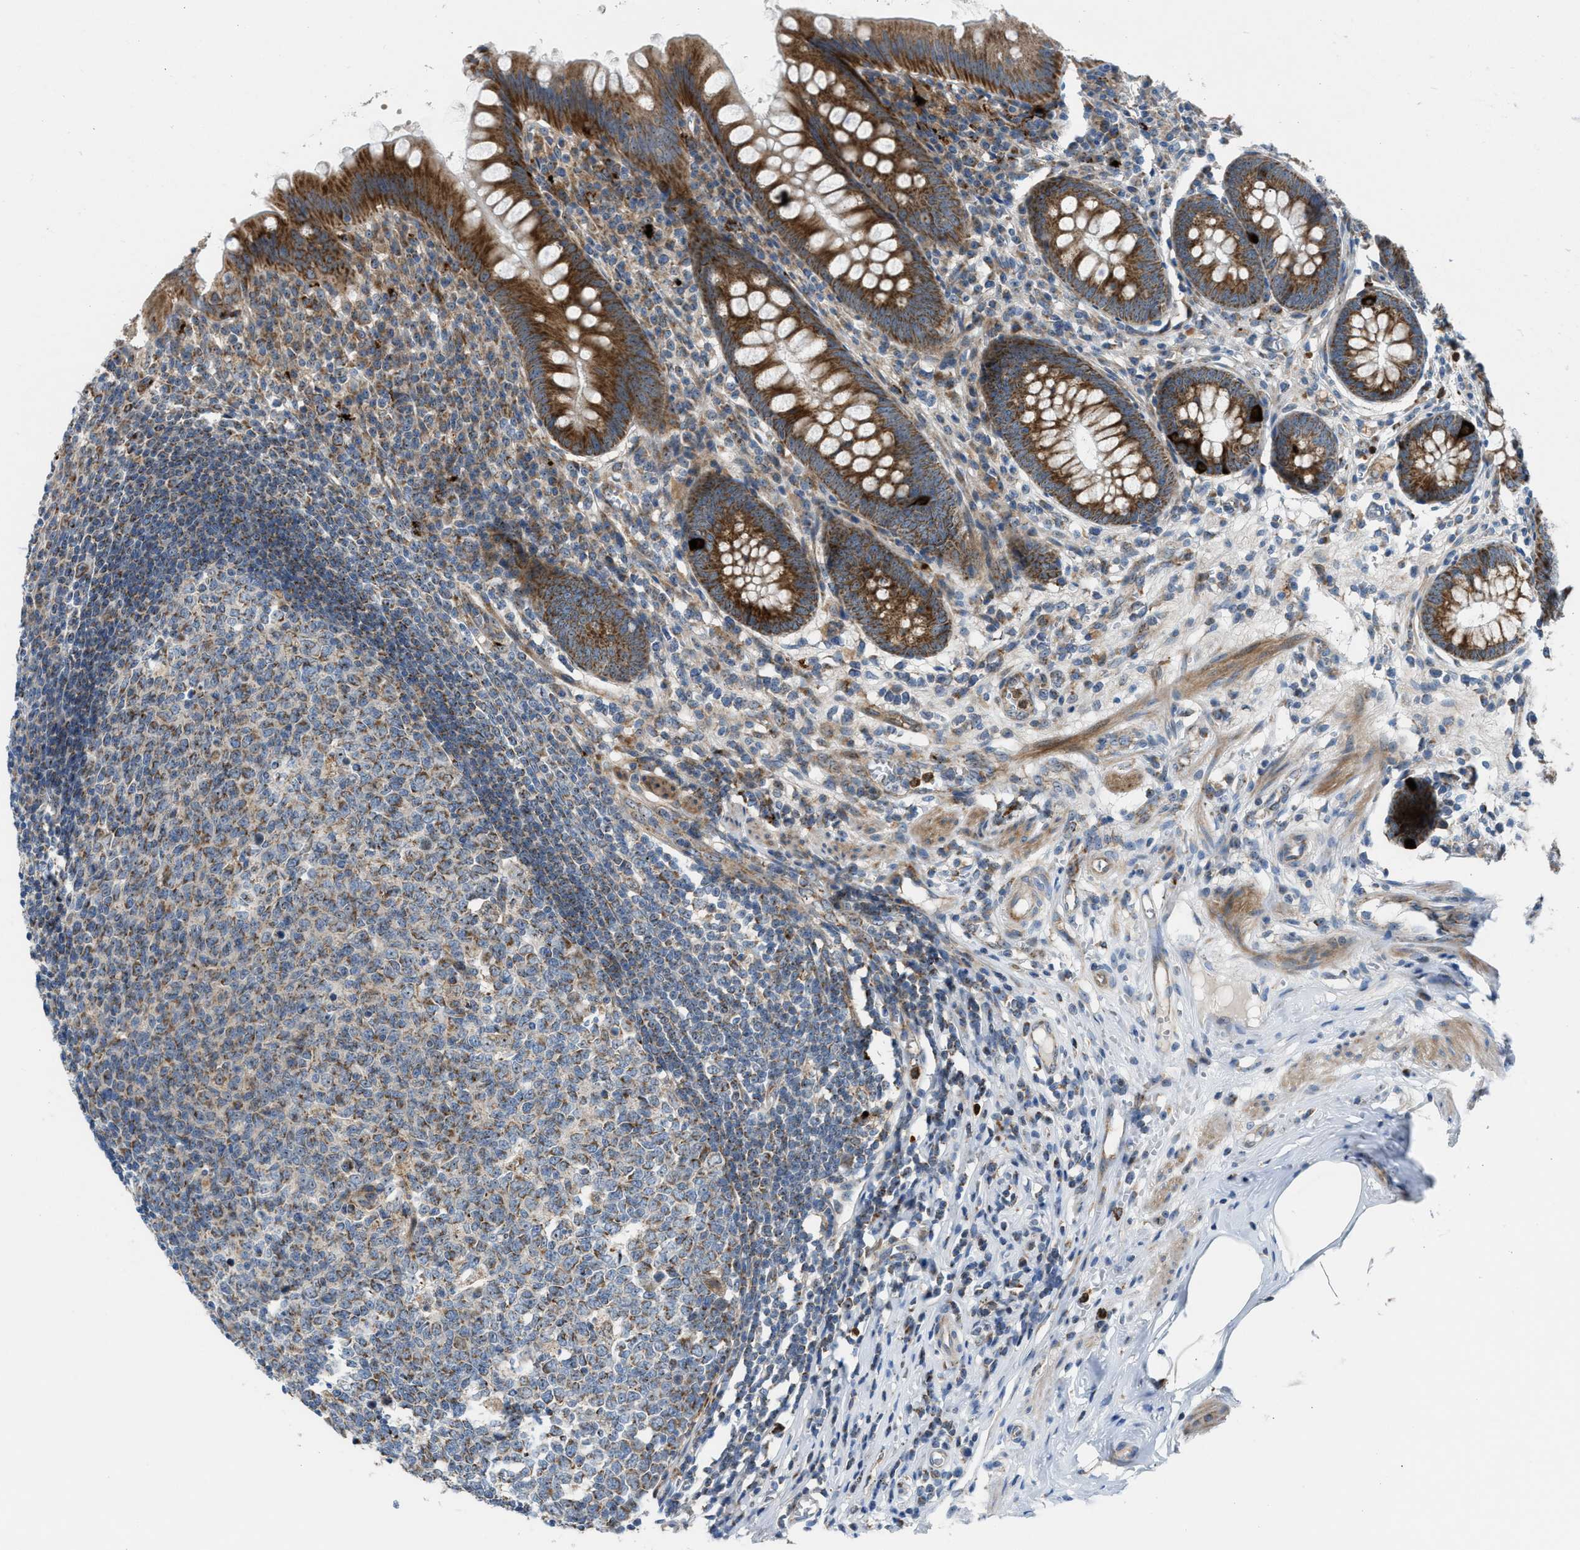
{"staining": {"intensity": "moderate", "quantity": ">75%", "location": "cytoplasmic/membranous"}, "tissue": "appendix", "cell_type": "Glandular cells", "image_type": "normal", "snomed": [{"axis": "morphology", "description": "Normal tissue, NOS"}, {"axis": "topography", "description": "Appendix"}], "caption": "Appendix stained with DAB immunohistochemistry (IHC) demonstrates medium levels of moderate cytoplasmic/membranous positivity in about >75% of glandular cells. The staining was performed using DAB to visualize the protein expression in brown, while the nuclei were stained in blue with hematoxylin (Magnification: 20x).", "gene": "TPH1", "patient": {"sex": "male", "age": 56}}